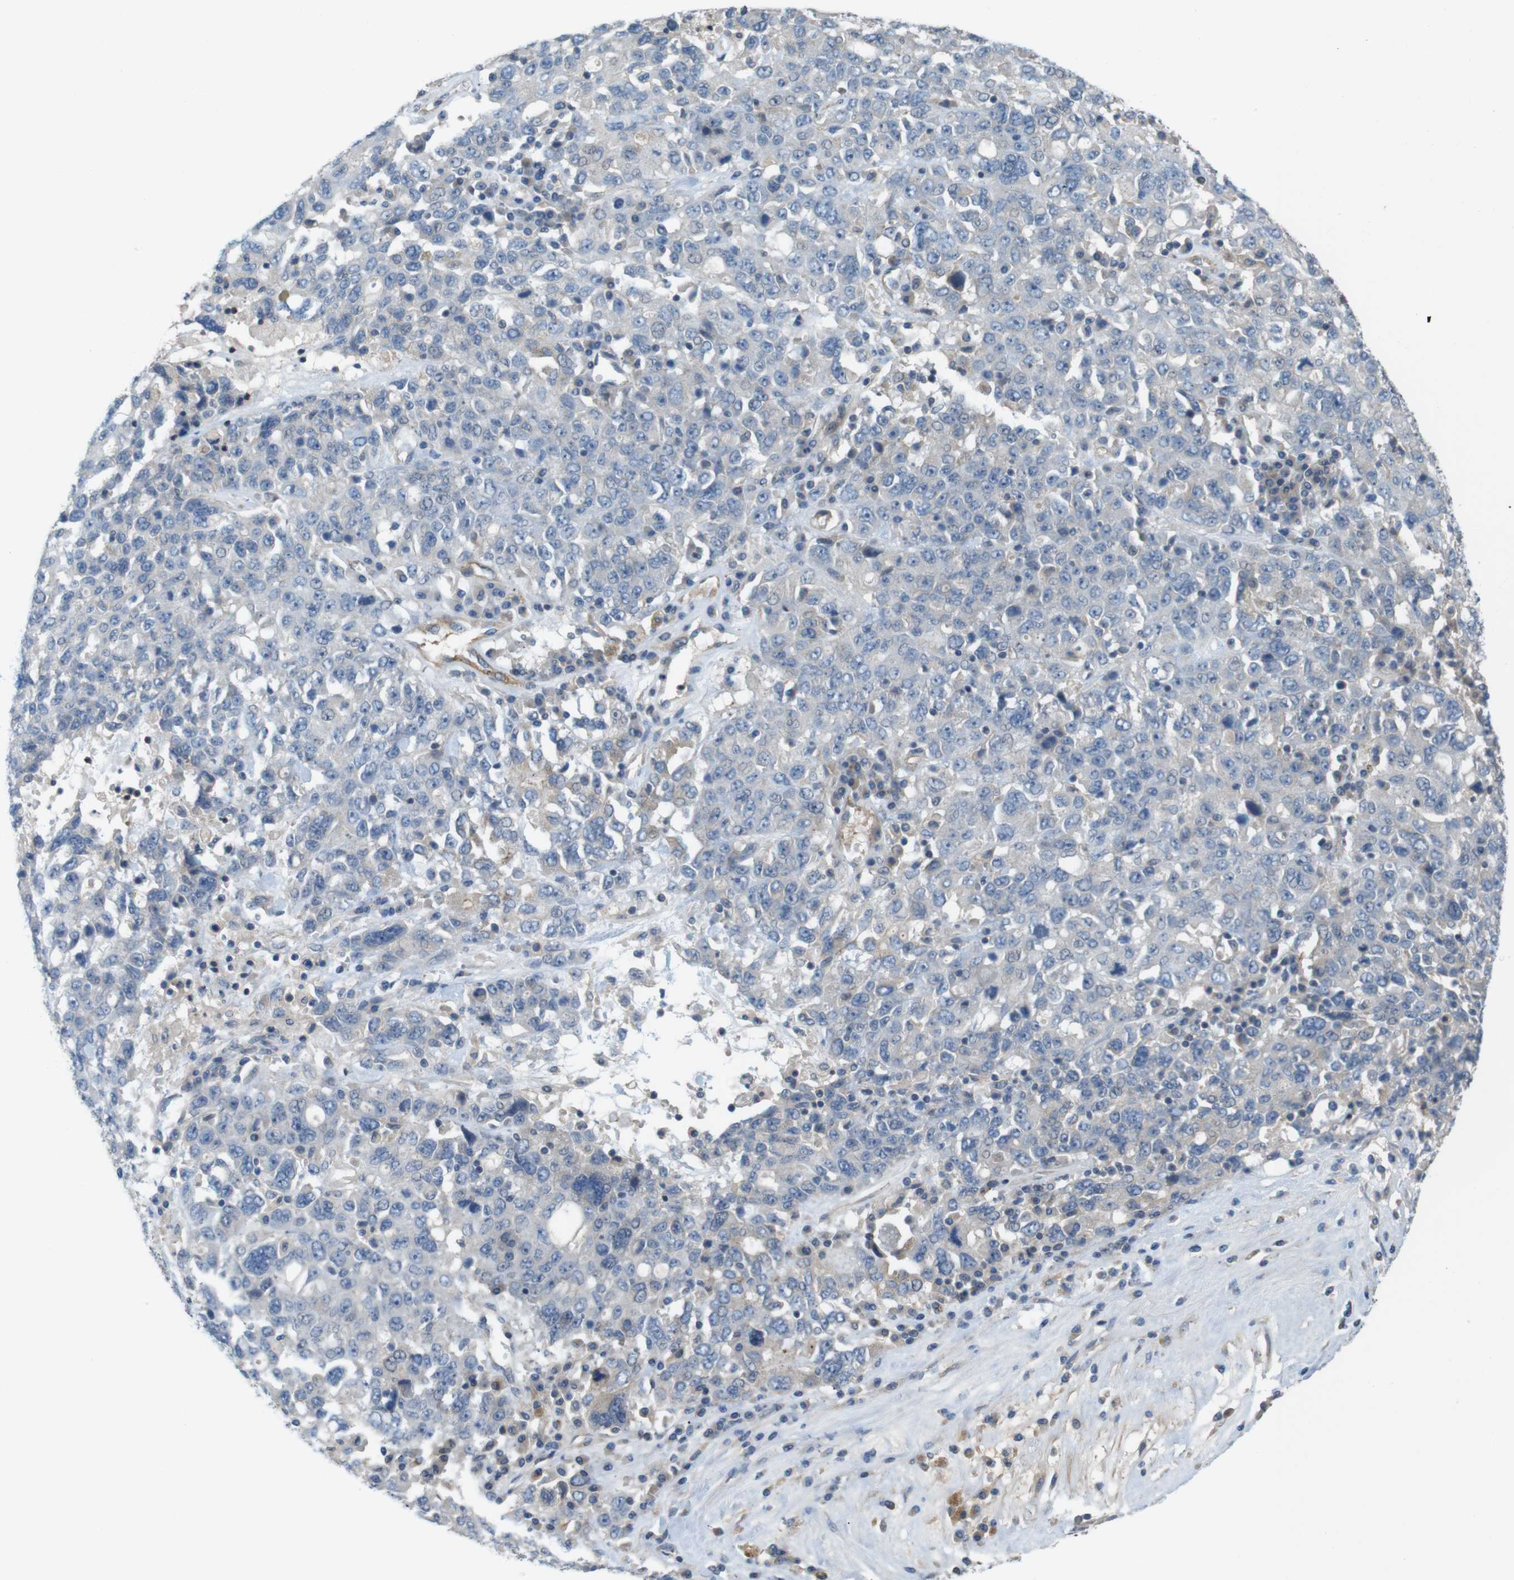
{"staining": {"intensity": "negative", "quantity": "none", "location": "none"}, "tissue": "ovarian cancer", "cell_type": "Tumor cells", "image_type": "cancer", "snomed": [{"axis": "morphology", "description": "Carcinoma, endometroid"}, {"axis": "topography", "description": "Ovary"}], "caption": "The photomicrograph demonstrates no significant expression in tumor cells of endometroid carcinoma (ovarian).", "gene": "BVES", "patient": {"sex": "female", "age": 62}}